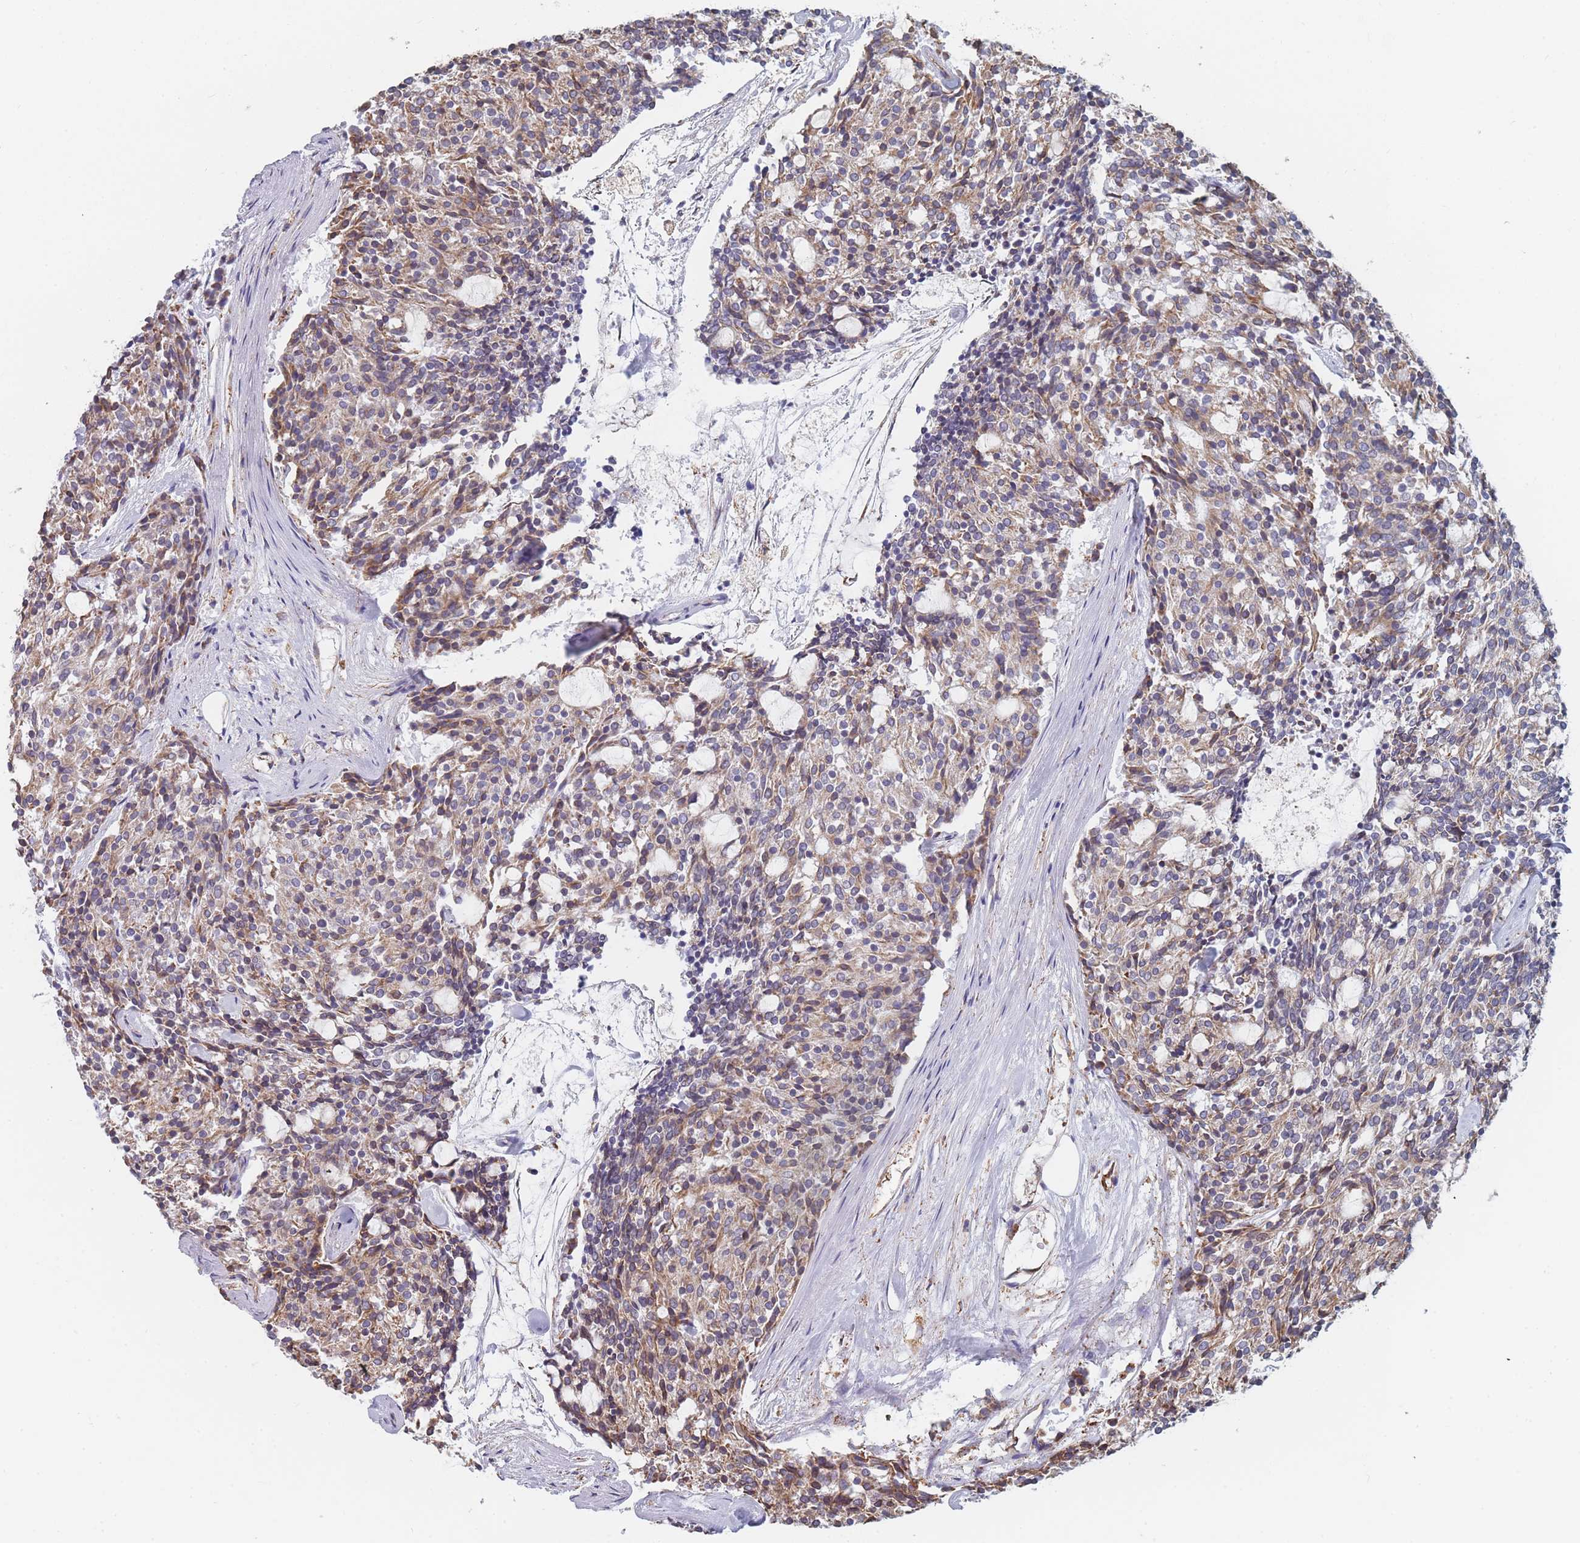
{"staining": {"intensity": "moderate", "quantity": "25%-75%", "location": "cytoplasmic/membranous"}, "tissue": "carcinoid", "cell_type": "Tumor cells", "image_type": "cancer", "snomed": [{"axis": "morphology", "description": "Carcinoid, malignant, NOS"}, {"axis": "topography", "description": "Pancreas"}], "caption": "Human carcinoid (malignant) stained with a brown dye reveals moderate cytoplasmic/membranous positive expression in about 25%-75% of tumor cells.", "gene": "OR7C2", "patient": {"sex": "female", "age": 54}}